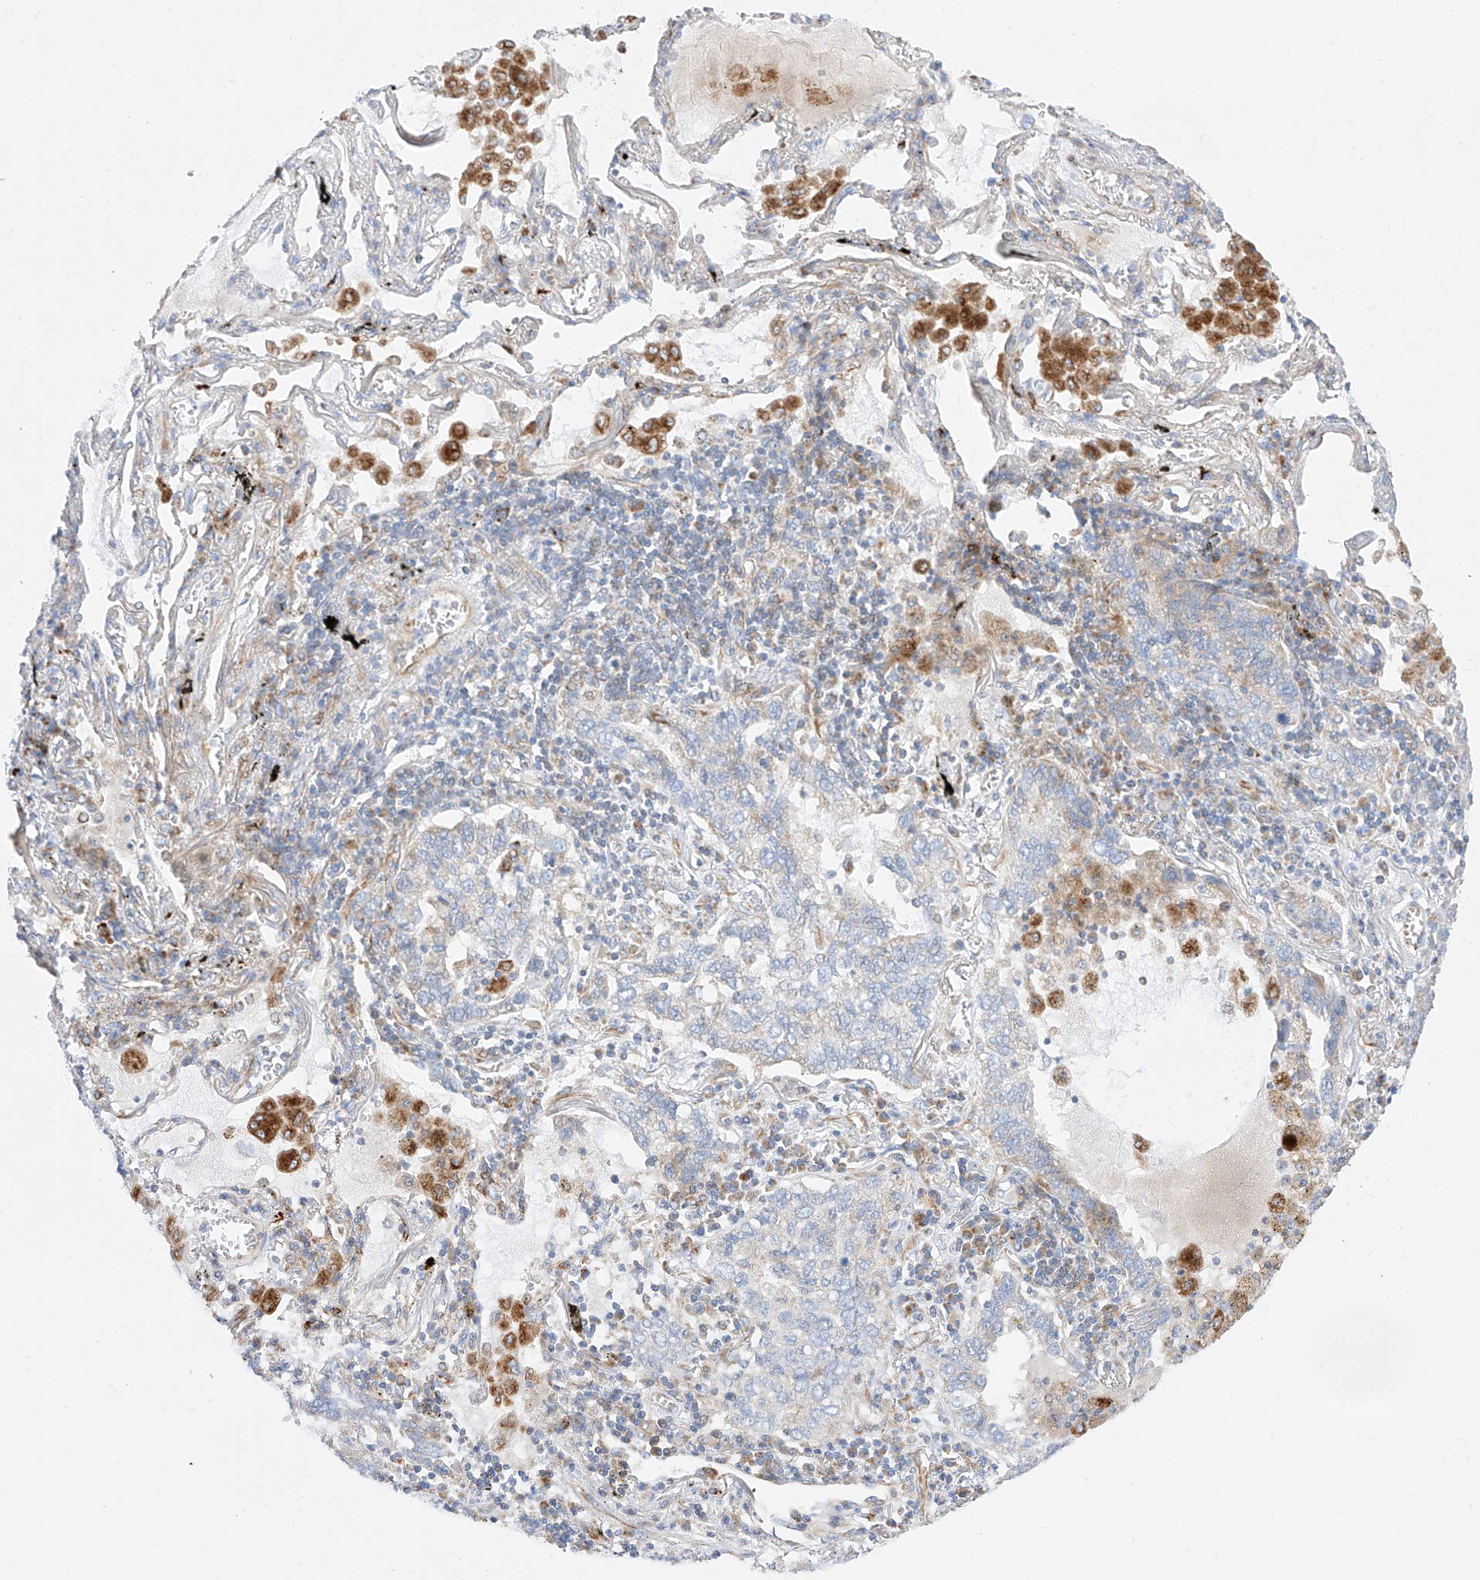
{"staining": {"intensity": "negative", "quantity": "none", "location": "none"}, "tissue": "lung cancer", "cell_type": "Tumor cells", "image_type": "cancer", "snomed": [{"axis": "morphology", "description": "Adenocarcinoma, NOS"}, {"axis": "topography", "description": "Lung"}], "caption": "An image of lung adenocarcinoma stained for a protein shows no brown staining in tumor cells.", "gene": "CST9", "patient": {"sex": "male", "age": 65}}